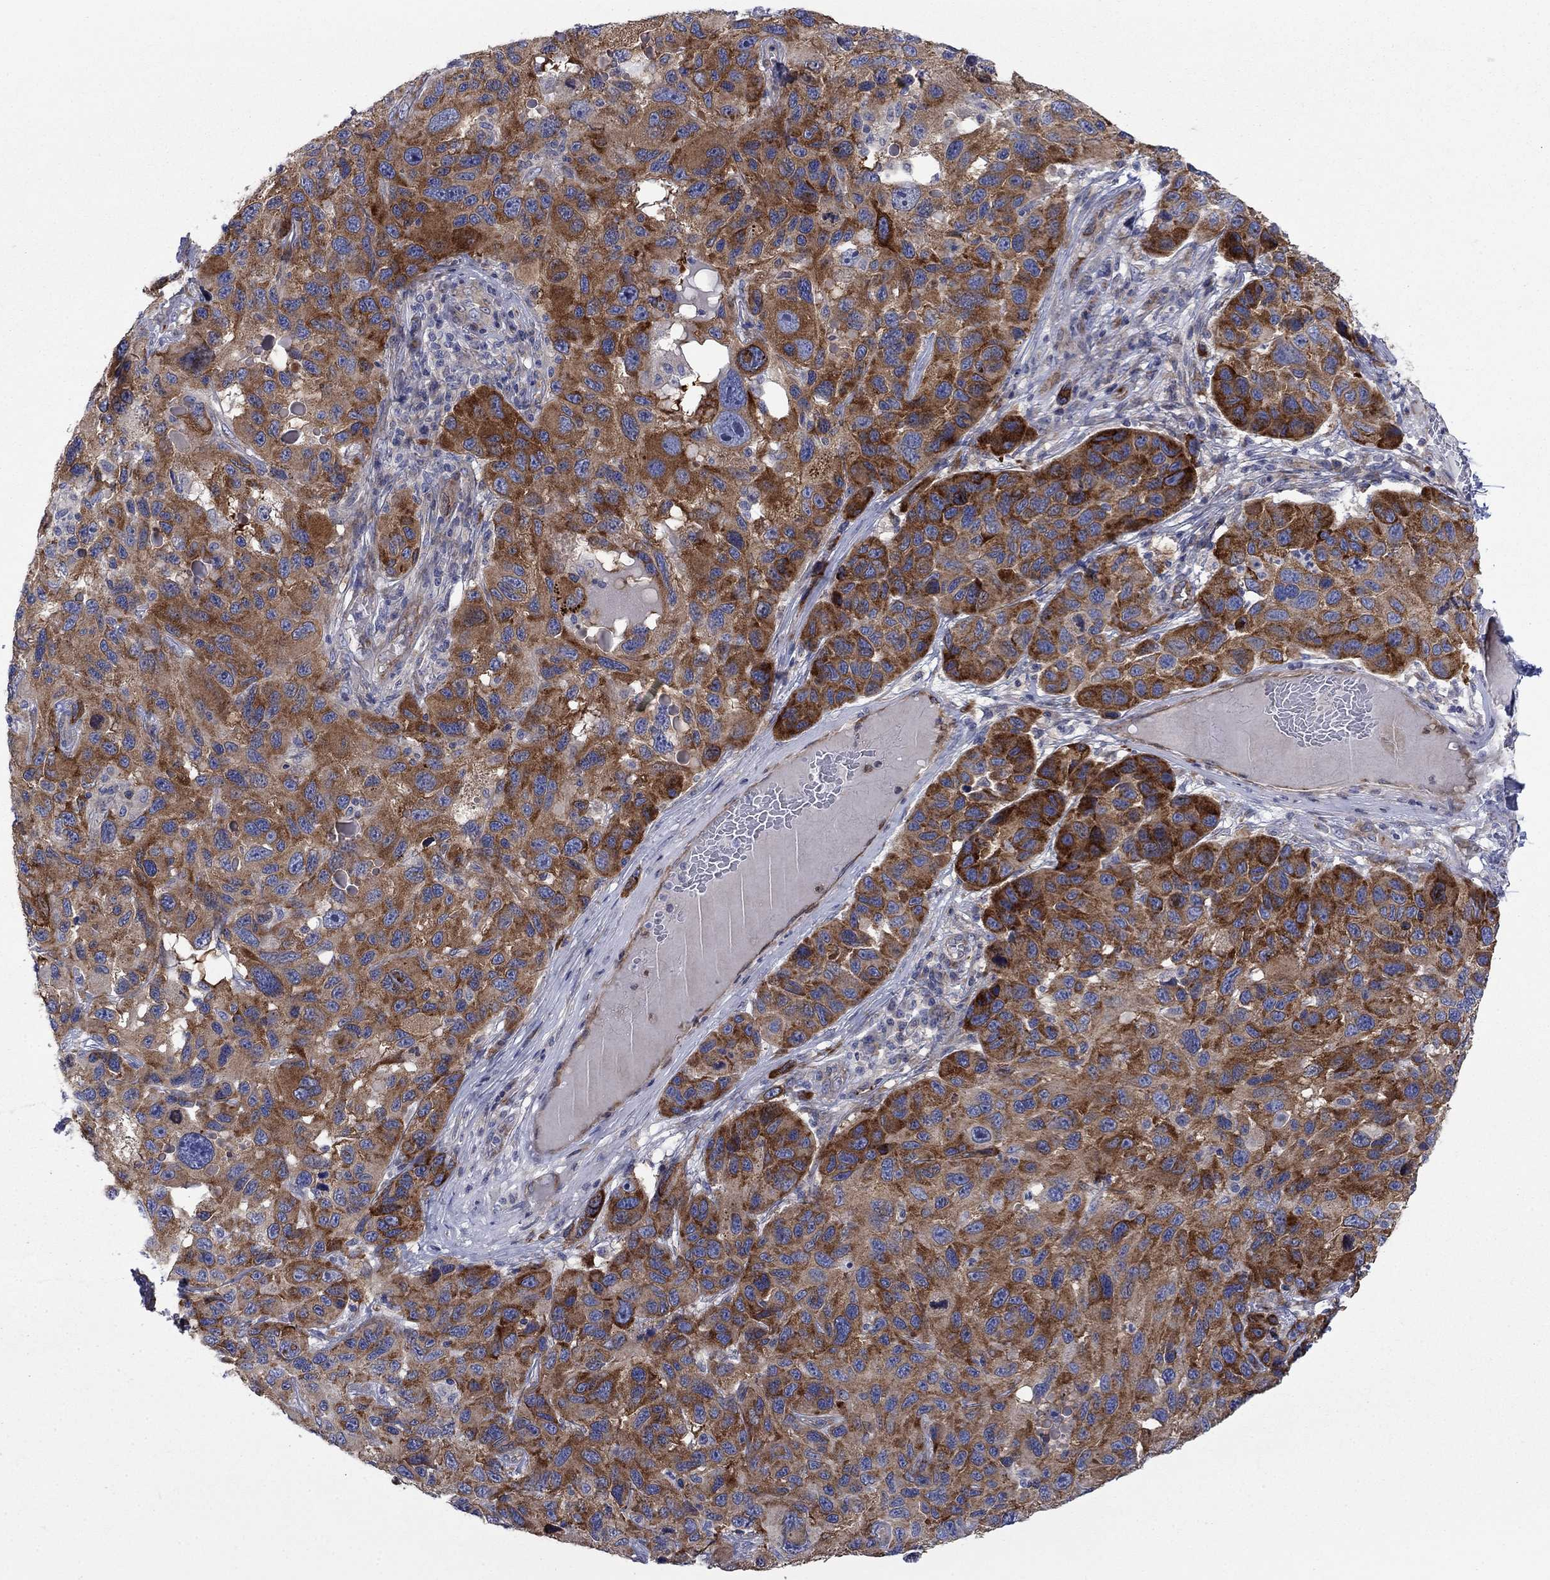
{"staining": {"intensity": "strong", "quantity": "25%-75%", "location": "cytoplasmic/membranous"}, "tissue": "melanoma", "cell_type": "Tumor cells", "image_type": "cancer", "snomed": [{"axis": "morphology", "description": "Malignant melanoma, NOS"}, {"axis": "topography", "description": "Skin"}], "caption": "A high-resolution micrograph shows immunohistochemistry staining of malignant melanoma, which demonstrates strong cytoplasmic/membranous expression in about 25%-75% of tumor cells.", "gene": "FXR1", "patient": {"sex": "male", "age": 53}}